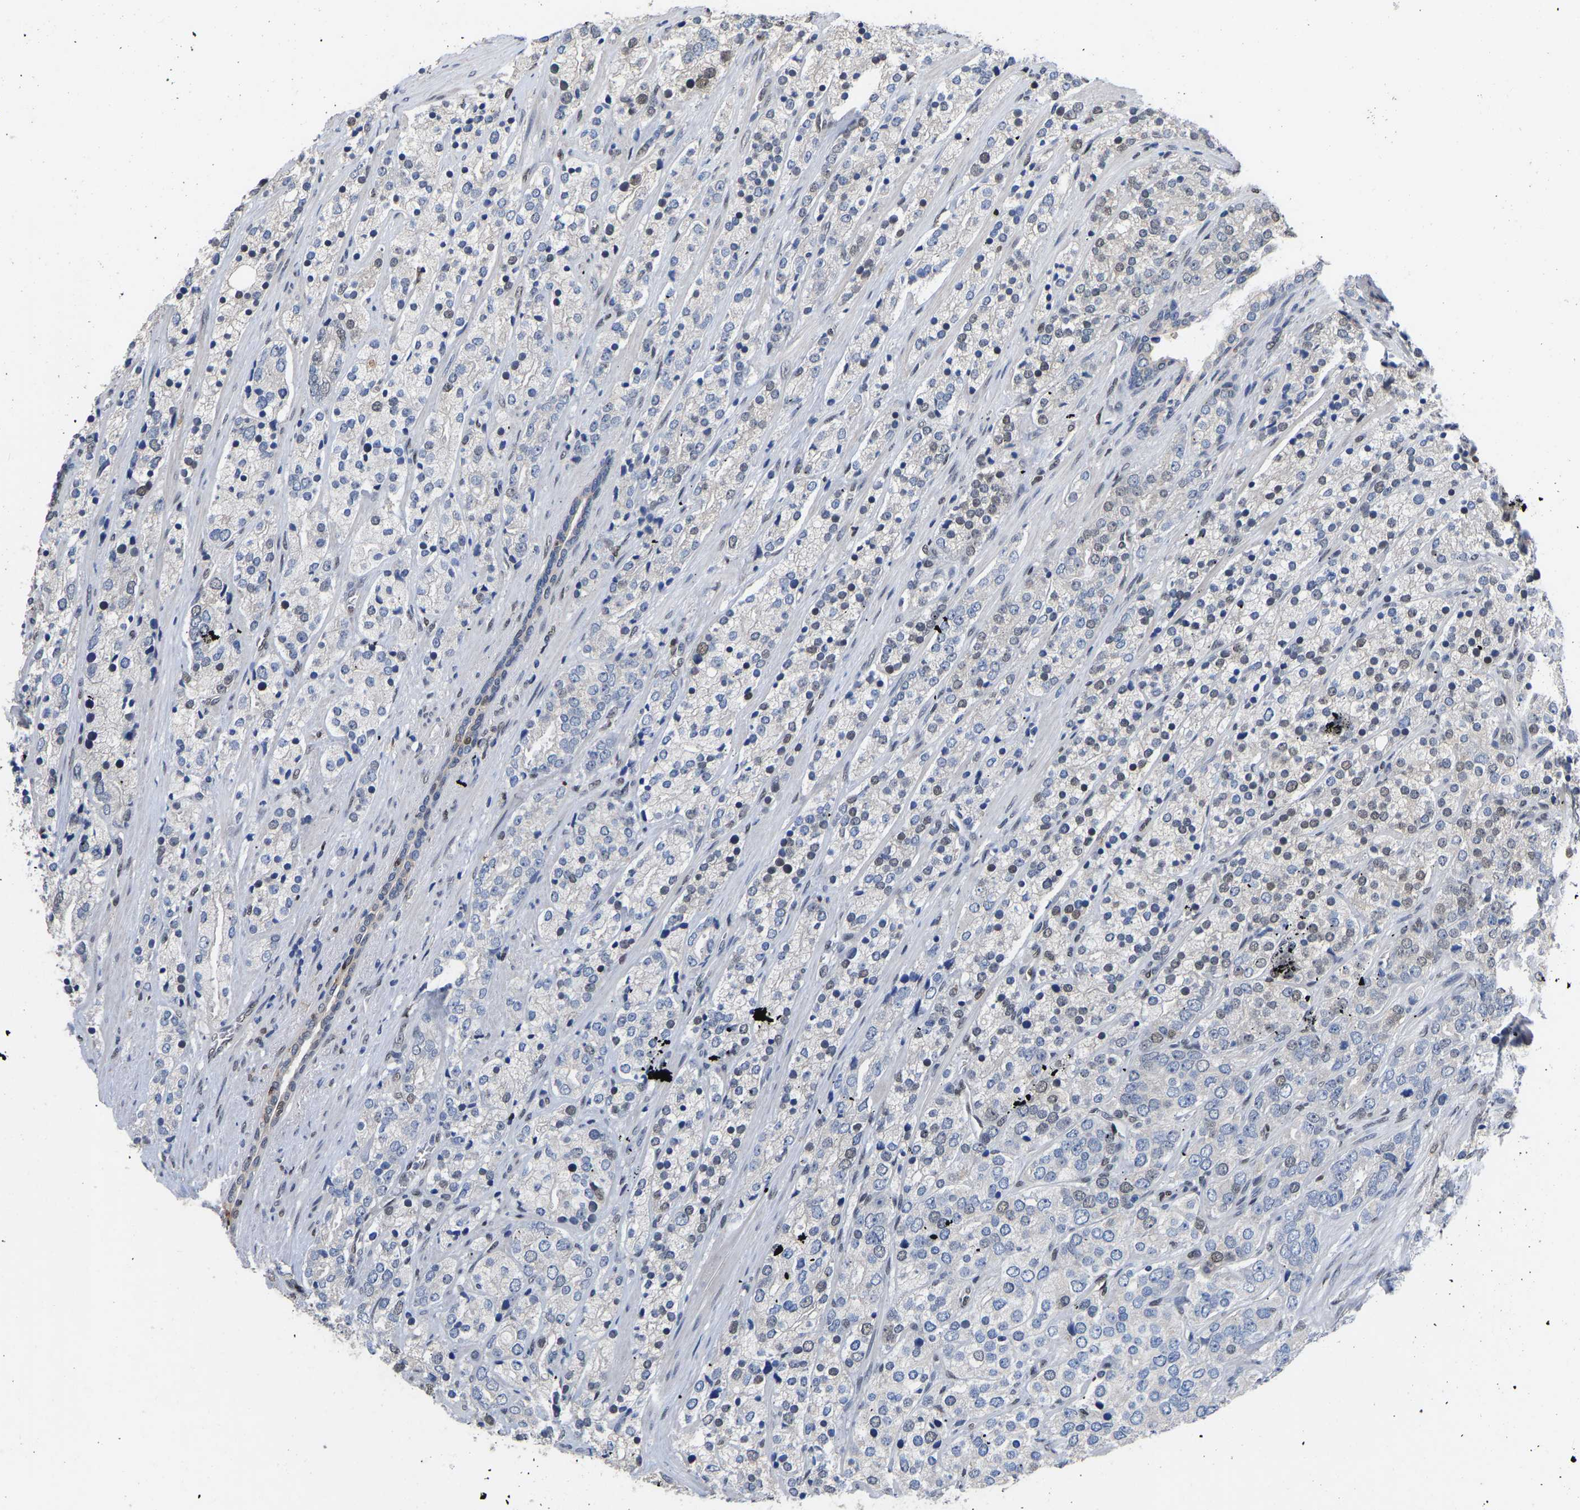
{"staining": {"intensity": "moderate", "quantity": "<25%", "location": "nuclear"}, "tissue": "prostate cancer", "cell_type": "Tumor cells", "image_type": "cancer", "snomed": [{"axis": "morphology", "description": "Adenocarcinoma, High grade"}, {"axis": "topography", "description": "Prostate"}], "caption": "Prostate adenocarcinoma (high-grade) stained with a protein marker demonstrates moderate staining in tumor cells.", "gene": "QKI", "patient": {"sex": "male", "age": 71}}